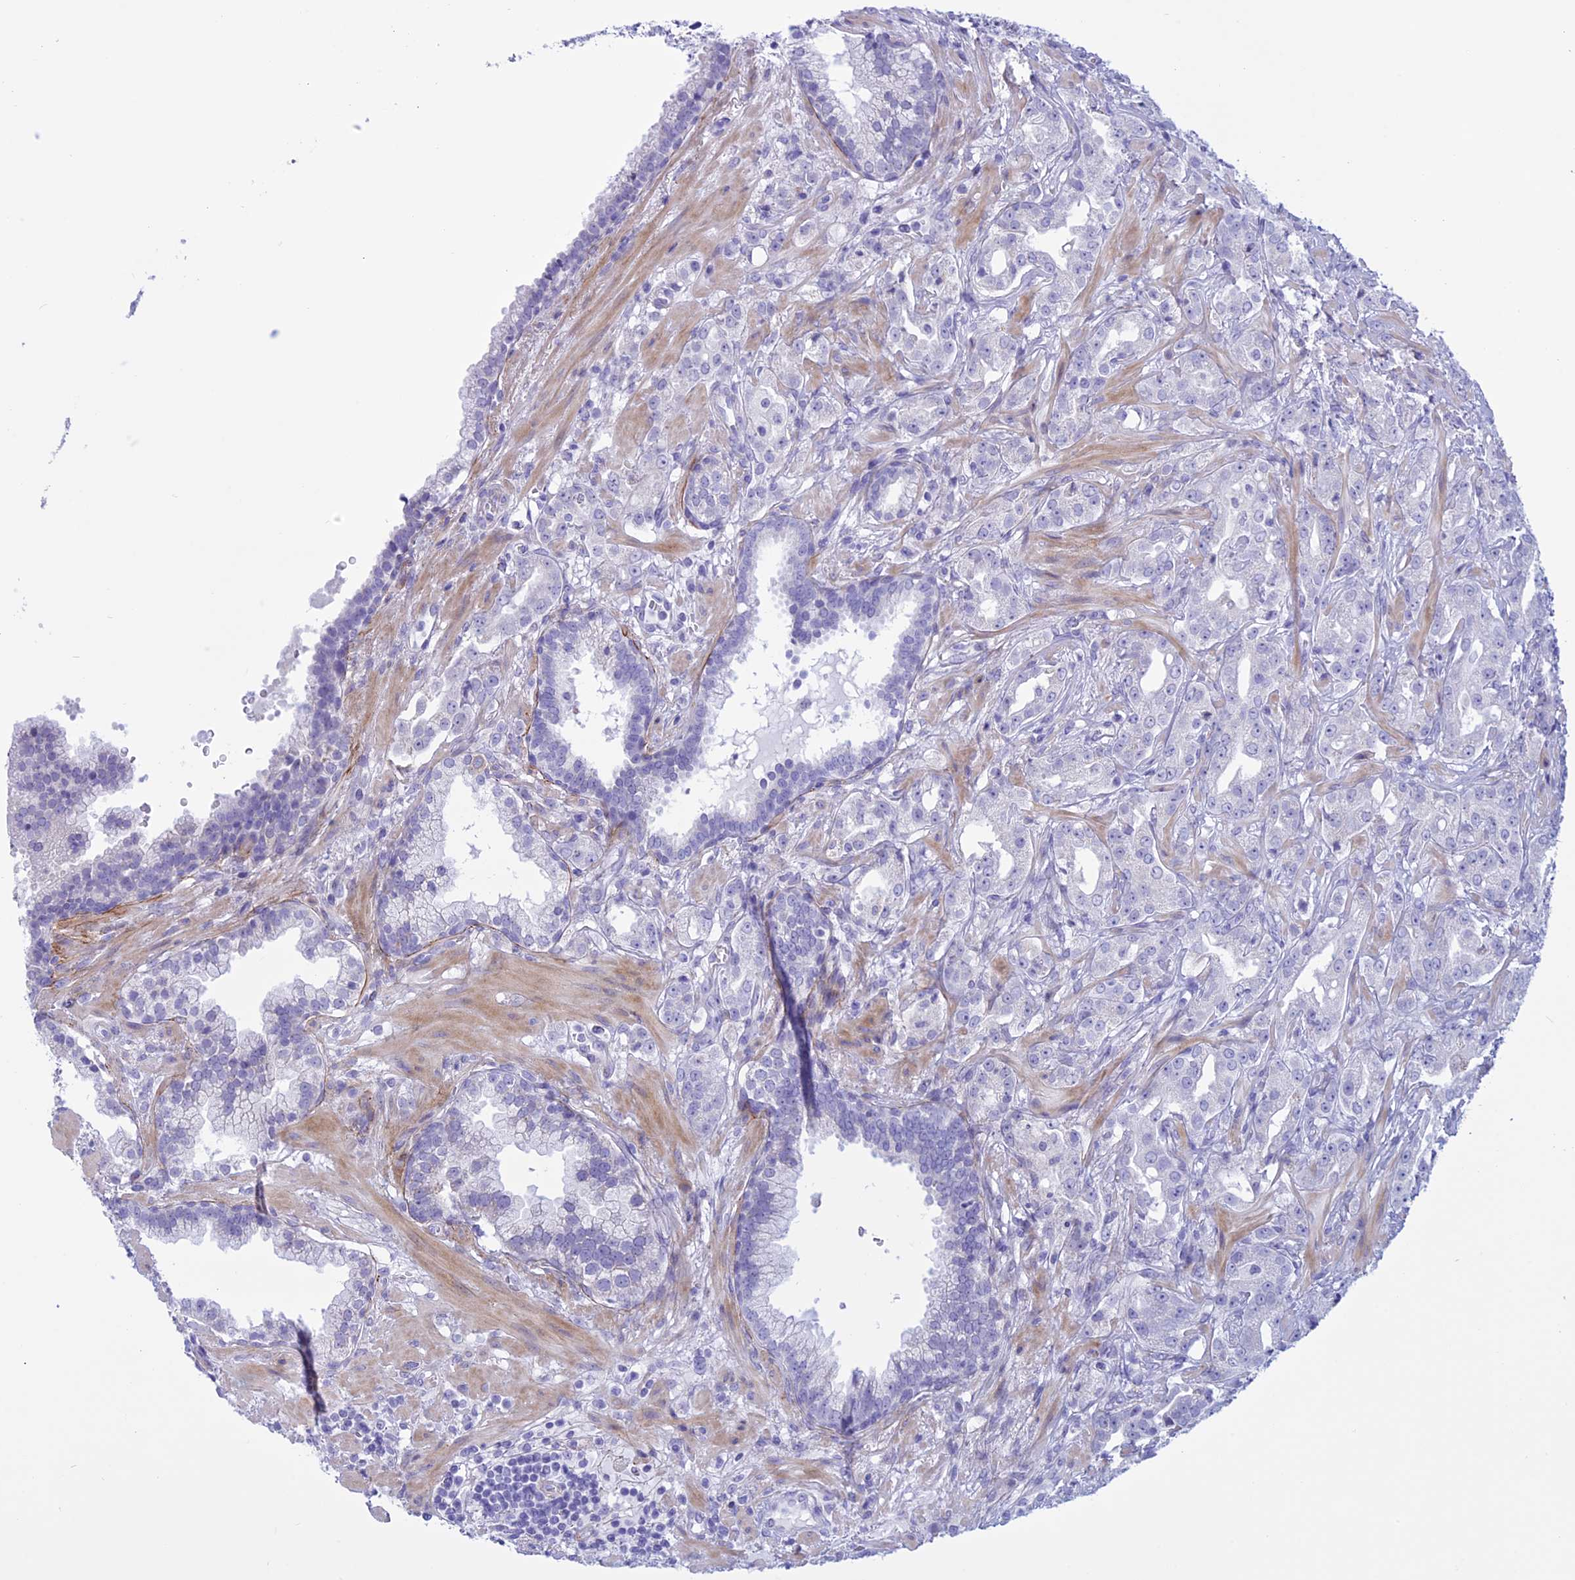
{"staining": {"intensity": "negative", "quantity": "none", "location": "none"}, "tissue": "prostate cancer", "cell_type": "Tumor cells", "image_type": "cancer", "snomed": [{"axis": "morphology", "description": "Adenocarcinoma, High grade"}, {"axis": "topography", "description": "Prostate"}], "caption": "An IHC image of prostate cancer (adenocarcinoma (high-grade)) is shown. There is no staining in tumor cells of prostate cancer (adenocarcinoma (high-grade)).", "gene": "SPHKAP", "patient": {"sex": "male", "age": 63}}